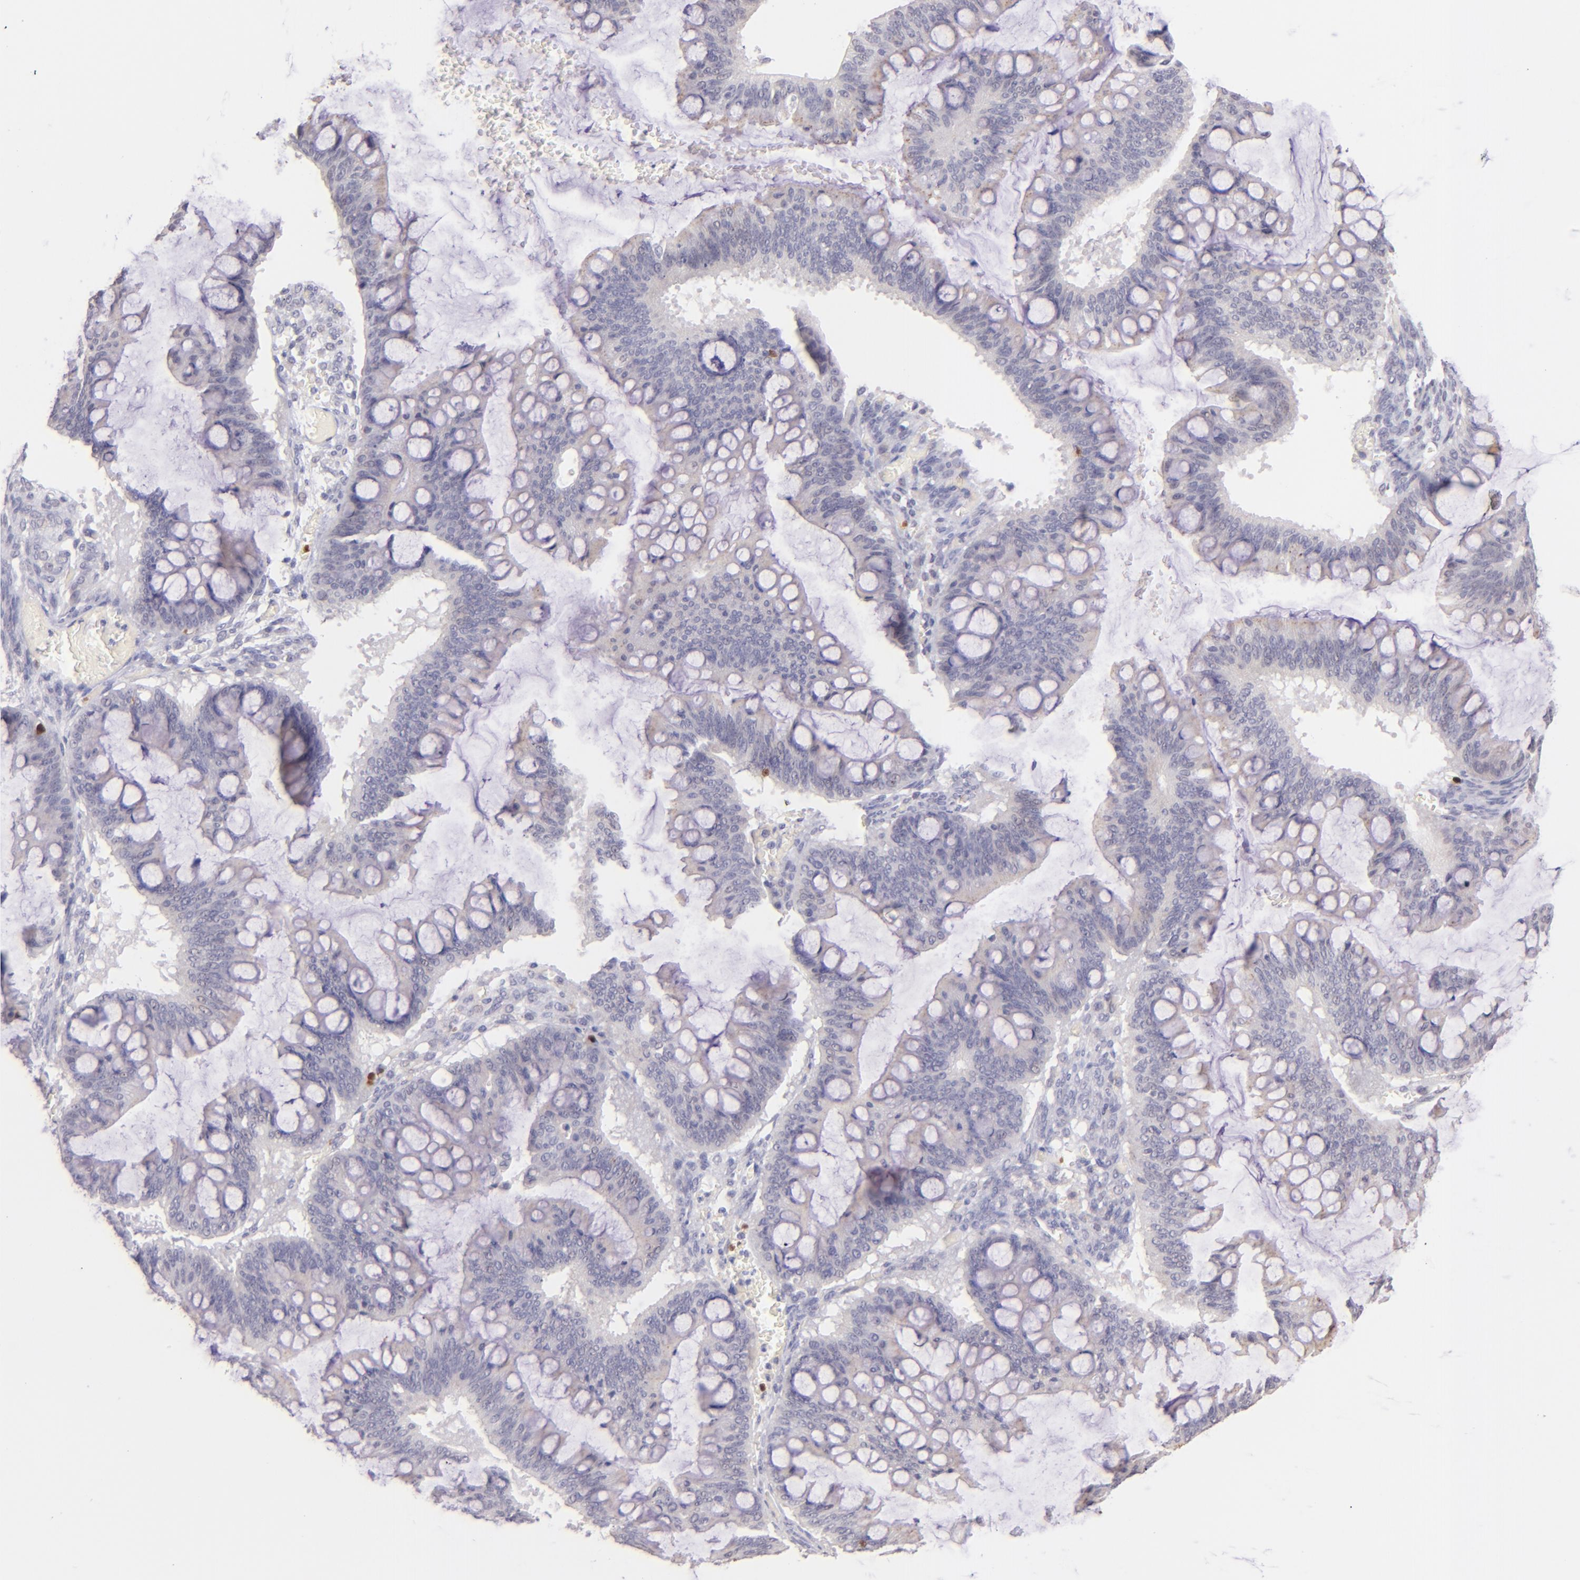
{"staining": {"intensity": "negative", "quantity": "none", "location": "none"}, "tissue": "ovarian cancer", "cell_type": "Tumor cells", "image_type": "cancer", "snomed": [{"axis": "morphology", "description": "Cystadenocarcinoma, mucinous, NOS"}, {"axis": "topography", "description": "Ovary"}], "caption": "Human ovarian cancer (mucinous cystadenocarcinoma) stained for a protein using immunohistochemistry (IHC) reveals no expression in tumor cells.", "gene": "ZAP70", "patient": {"sex": "female", "age": 73}}